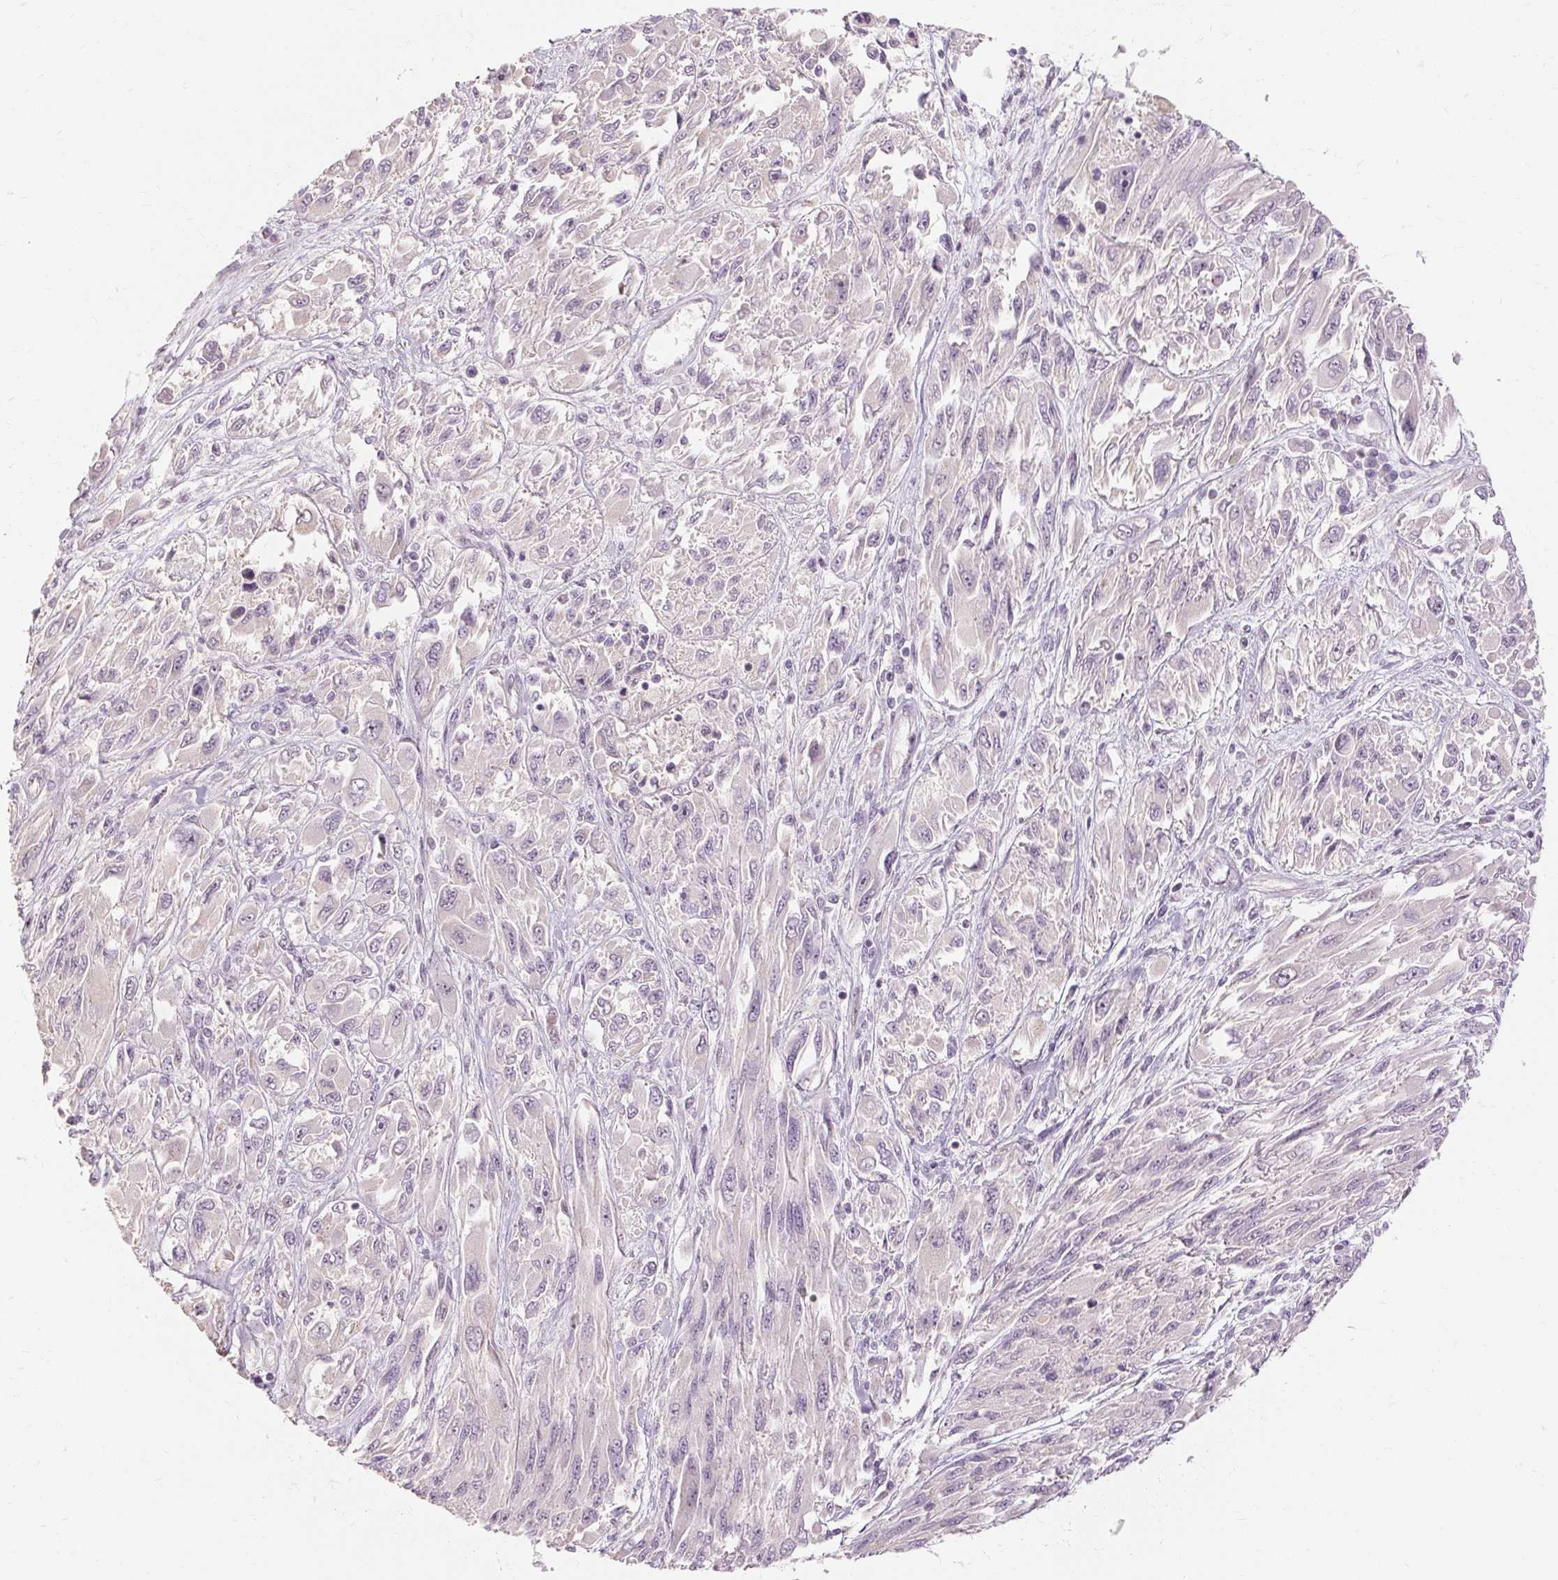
{"staining": {"intensity": "negative", "quantity": "none", "location": "none"}, "tissue": "melanoma", "cell_type": "Tumor cells", "image_type": "cancer", "snomed": [{"axis": "morphology", "description": "Malignant melanoma, NOS"}, {"axis": "topography", "description": "Skin"}], "caption": "This is a image of immunohistochemistry (IHC) staining of malignant melanoma, which shows no positivity in tumor cells.", "gene": "CAPN3", "patient": {"sex": "female", "age": 91}}